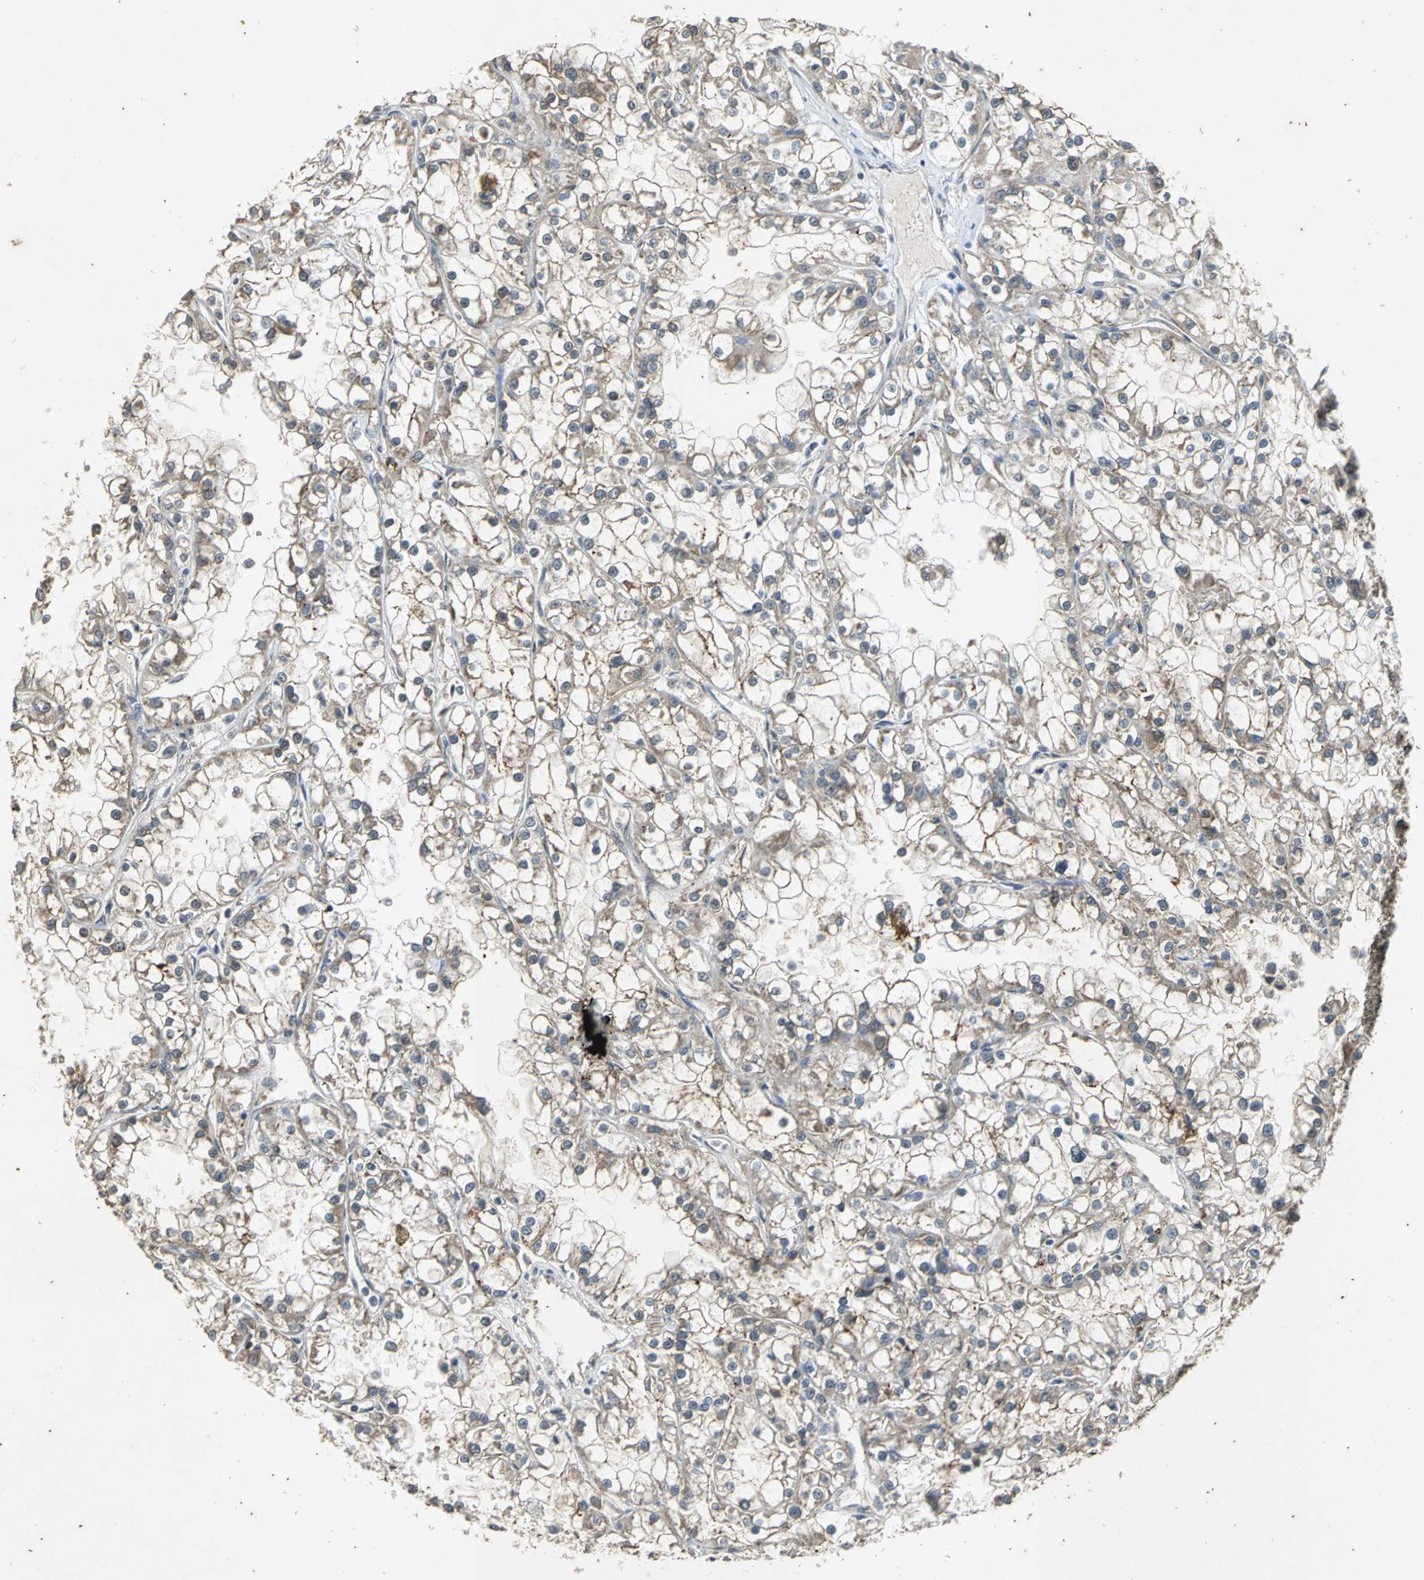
{"staining": {"intensity": "weak", "quantity": ">75%", "location": "cytoplasmic/membranous"}, "tissue": "renal cancer", "cell_type": "Tumor cells", "image_type": "cancer", "snomed": [{"axis": "morphology", "description": "Adenocarcinoma, NOS"}, {"axis": "topography", "description": "Kidney"}], "caption": "This is a histology image of immunohistochemistry (IHC) staining of renal adenocarcinoma, which shows weak staining in the cytoplasmic/membranous of tumor cells.", "gene": "NOTCH3", "patient": {"sex": "female", "age": 52}}